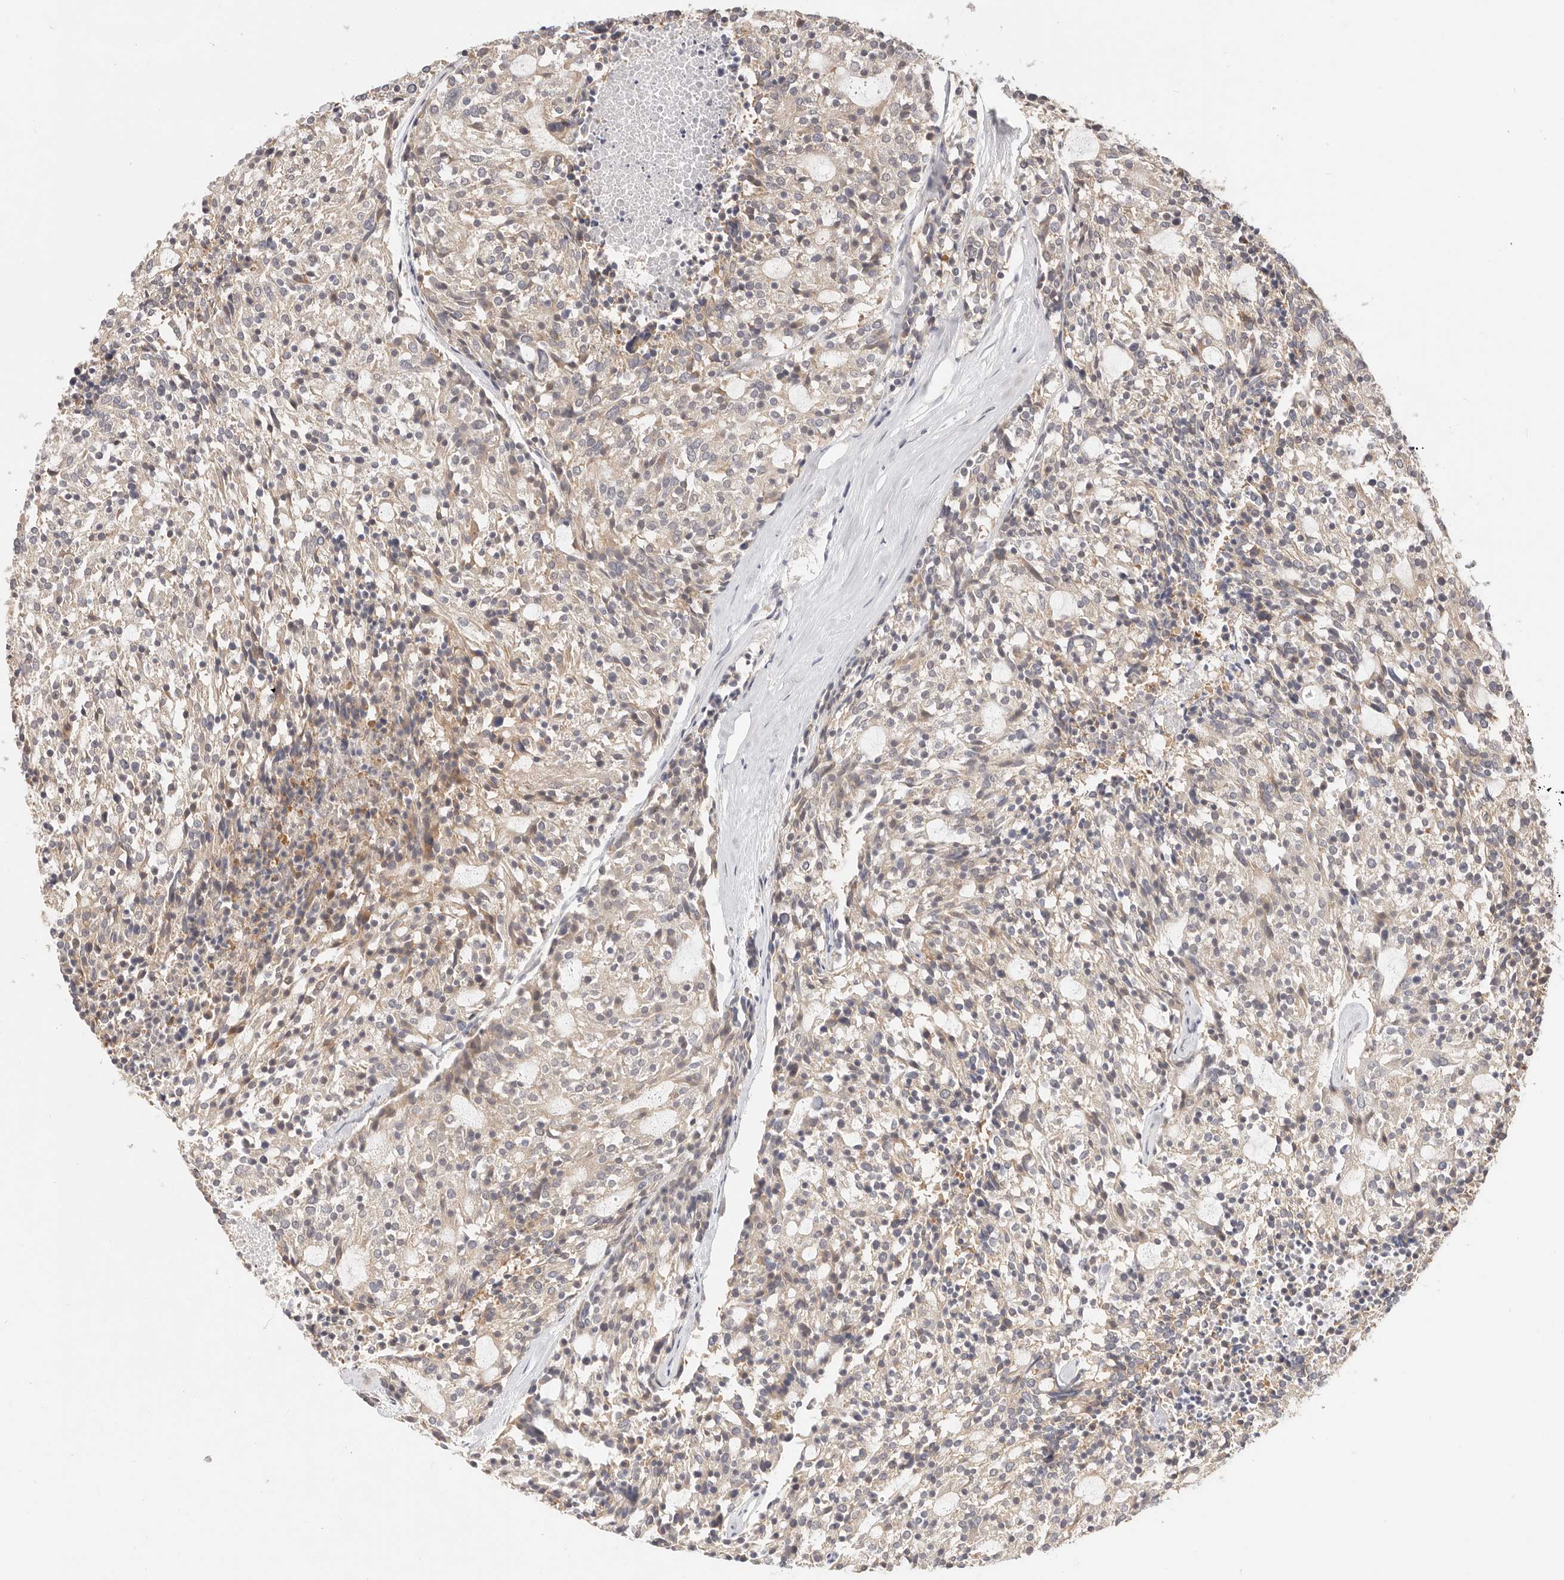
{"staining": {"intensity": "weak", "quantity": ">75%", "location": "cytoplasmic/membranous"}, "tissue": "carcinoid", "cell_type": "Tumor cells", "image_type": "cancer", "snomed": [{"axis": "morphology", "description": "Carcinoid, malignant, NOS"}, {"axis": "topography", "description": "Pancreas"}], "caption": "Malignant carcinoid stained for a protein exhibits weak cytoplasmic/membranous positivity in tumor cells.", "gene": "DTNBP1", "patient": {"sex": "female", "age": 54}}